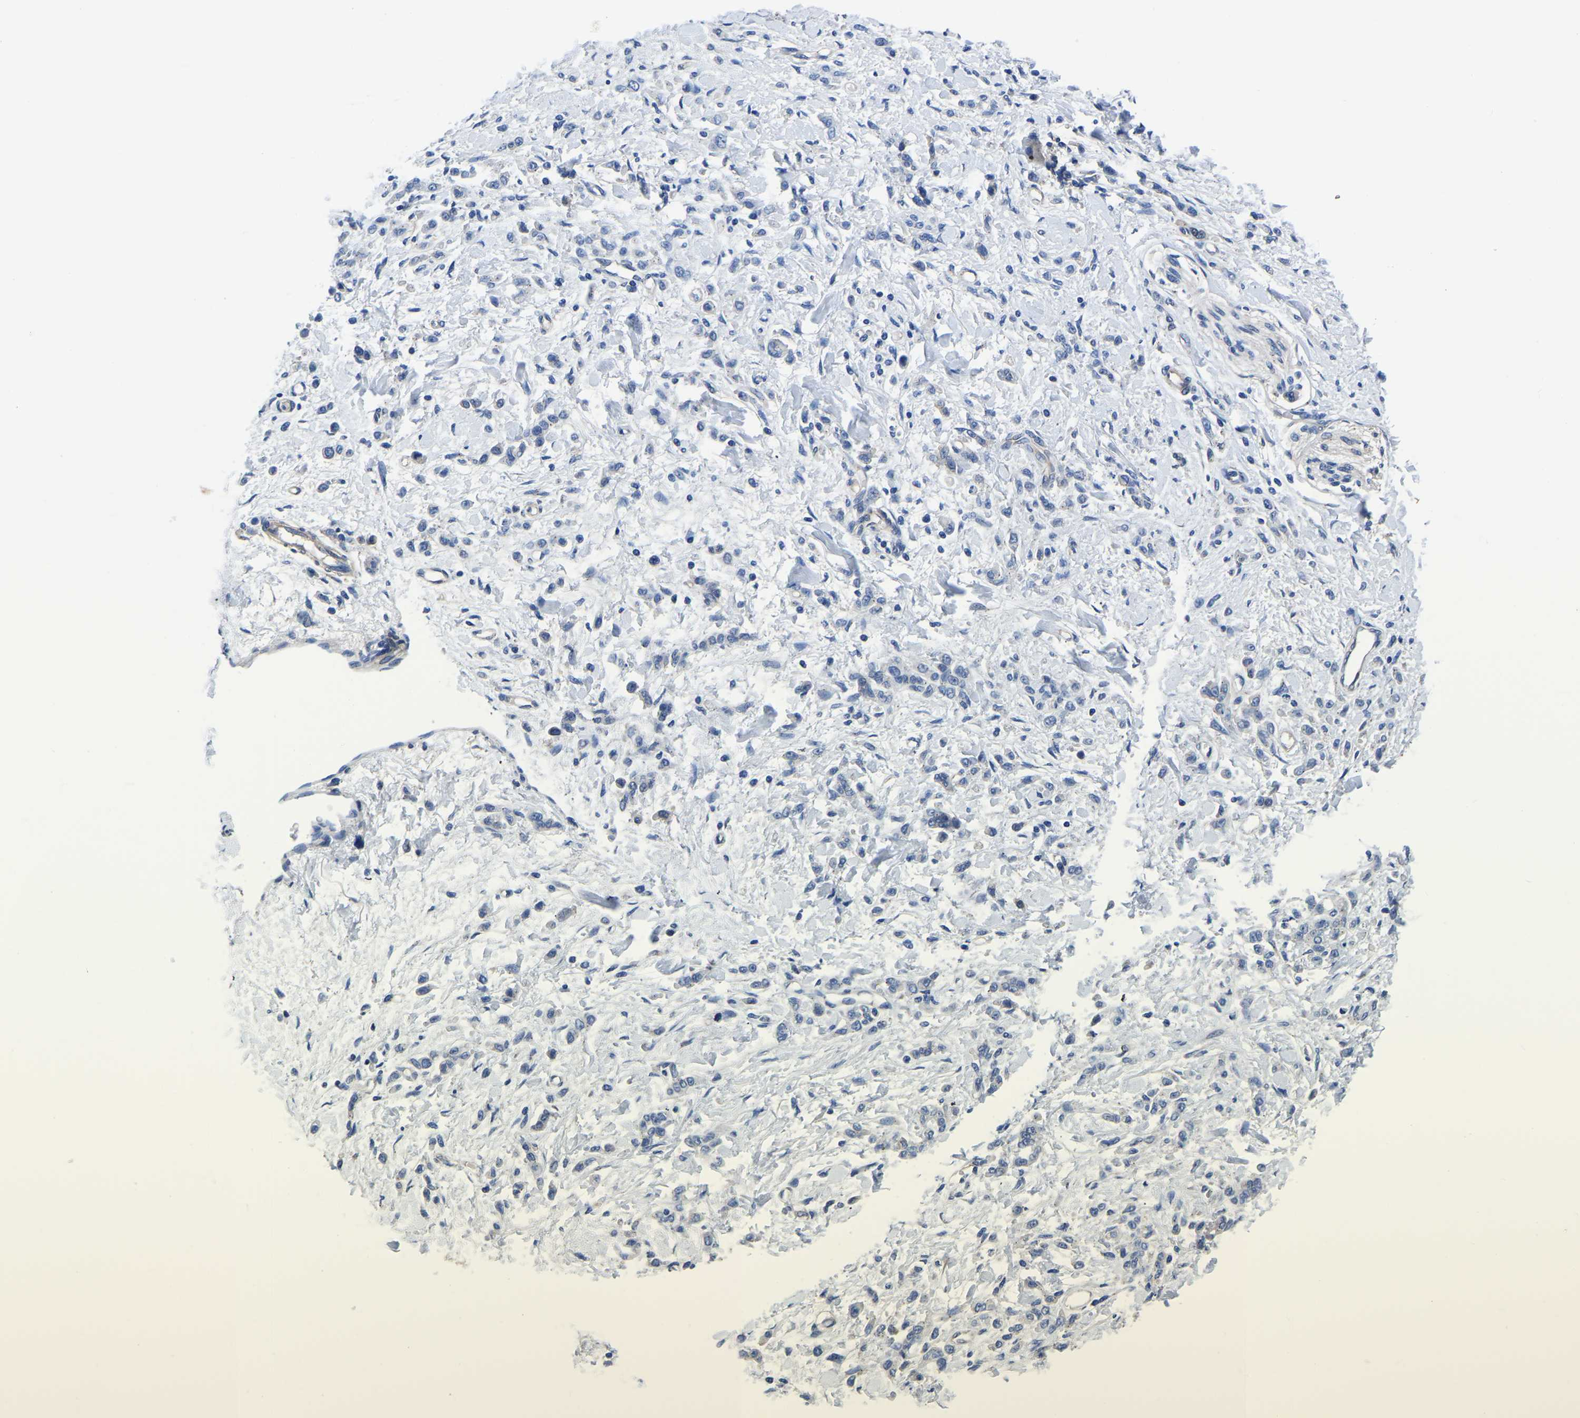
{"staining": {"intensity": "negative", "quantity": "none", "location": "none"}, "tissue": "stomach cancer", "cell_type": "Tumor cells", "image_type": "cancer", "snomed": [{"axis": "morphology", "description": "Normal tissue, NOS"}, {"axis": "morphology", "description": "Adenocarcinoma, NOS"}, {"axis": "topography", "description": "Stomach"}], "caption": "This photomicrograph is of stomach cancer stained with IHC to label a protein in brown with the nuclei are counter-stained blue. There is no staining in tumor cells.", "gene": "TFG", "patient": {"sex": "male", "age": 82}}